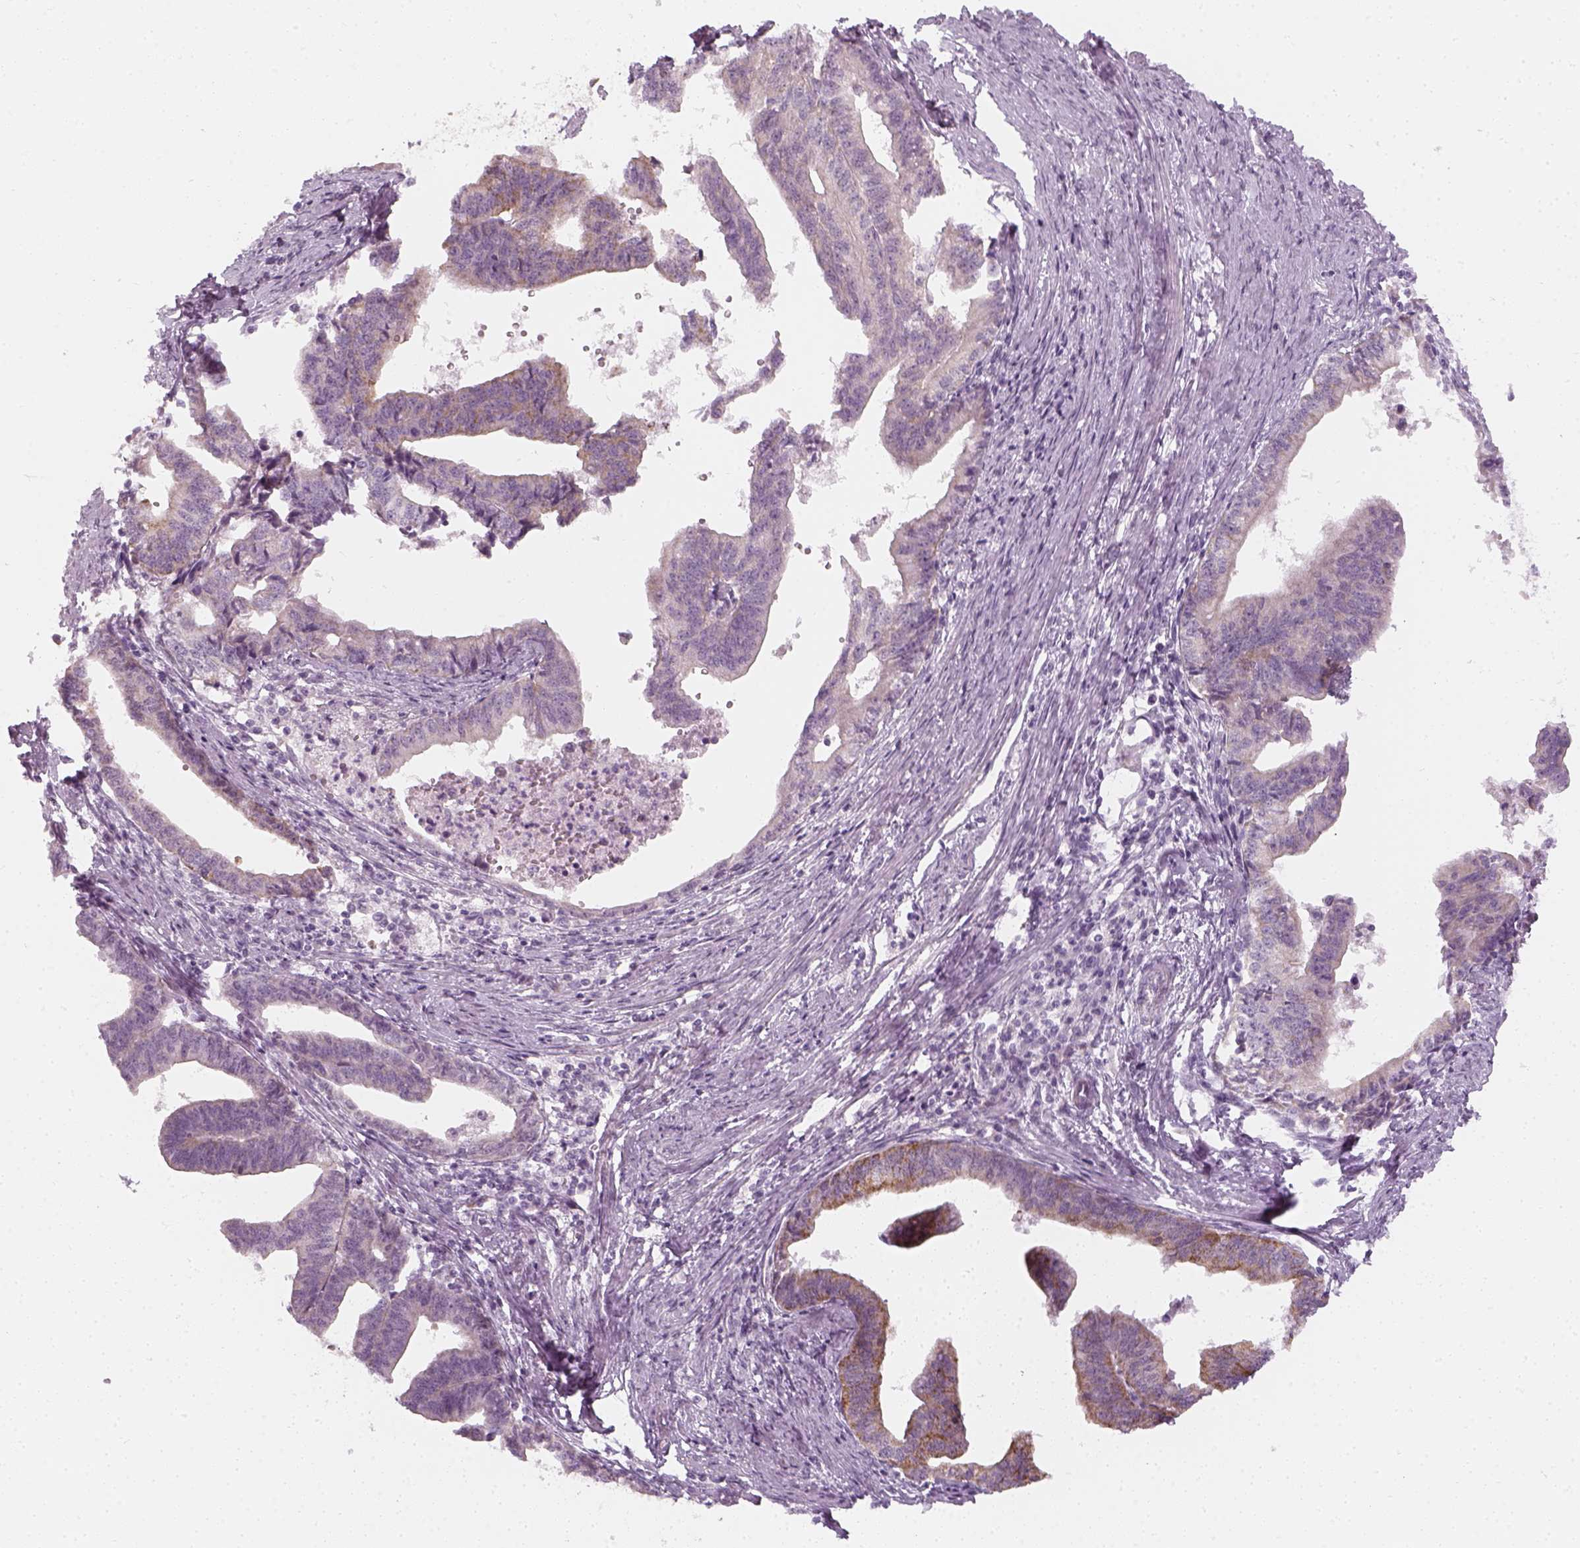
{"staining": {"intensity": "moderate", "quantity": "<25%", "location": "cytoplasmic/membranous"}, "tissue": "endometrial cancer", "cell_type": "Tumor cells", "image_type": "cancer", "snomed": [{"axis": "morphology", "description": "Adenocarcinoma, NOS"}, {"axis": "topography", "description": "Endometrium"}], "caption": "Immunohistochemical staining of human endometrial cancer exhibits low levels of moderate cytoplasmic/membranous protein staining in about <25% of tumor cells. (IHC, brightfield microscopy, high magnification).", "gene": "PRAME", "patient": {"sex": "female", "age": 65}}